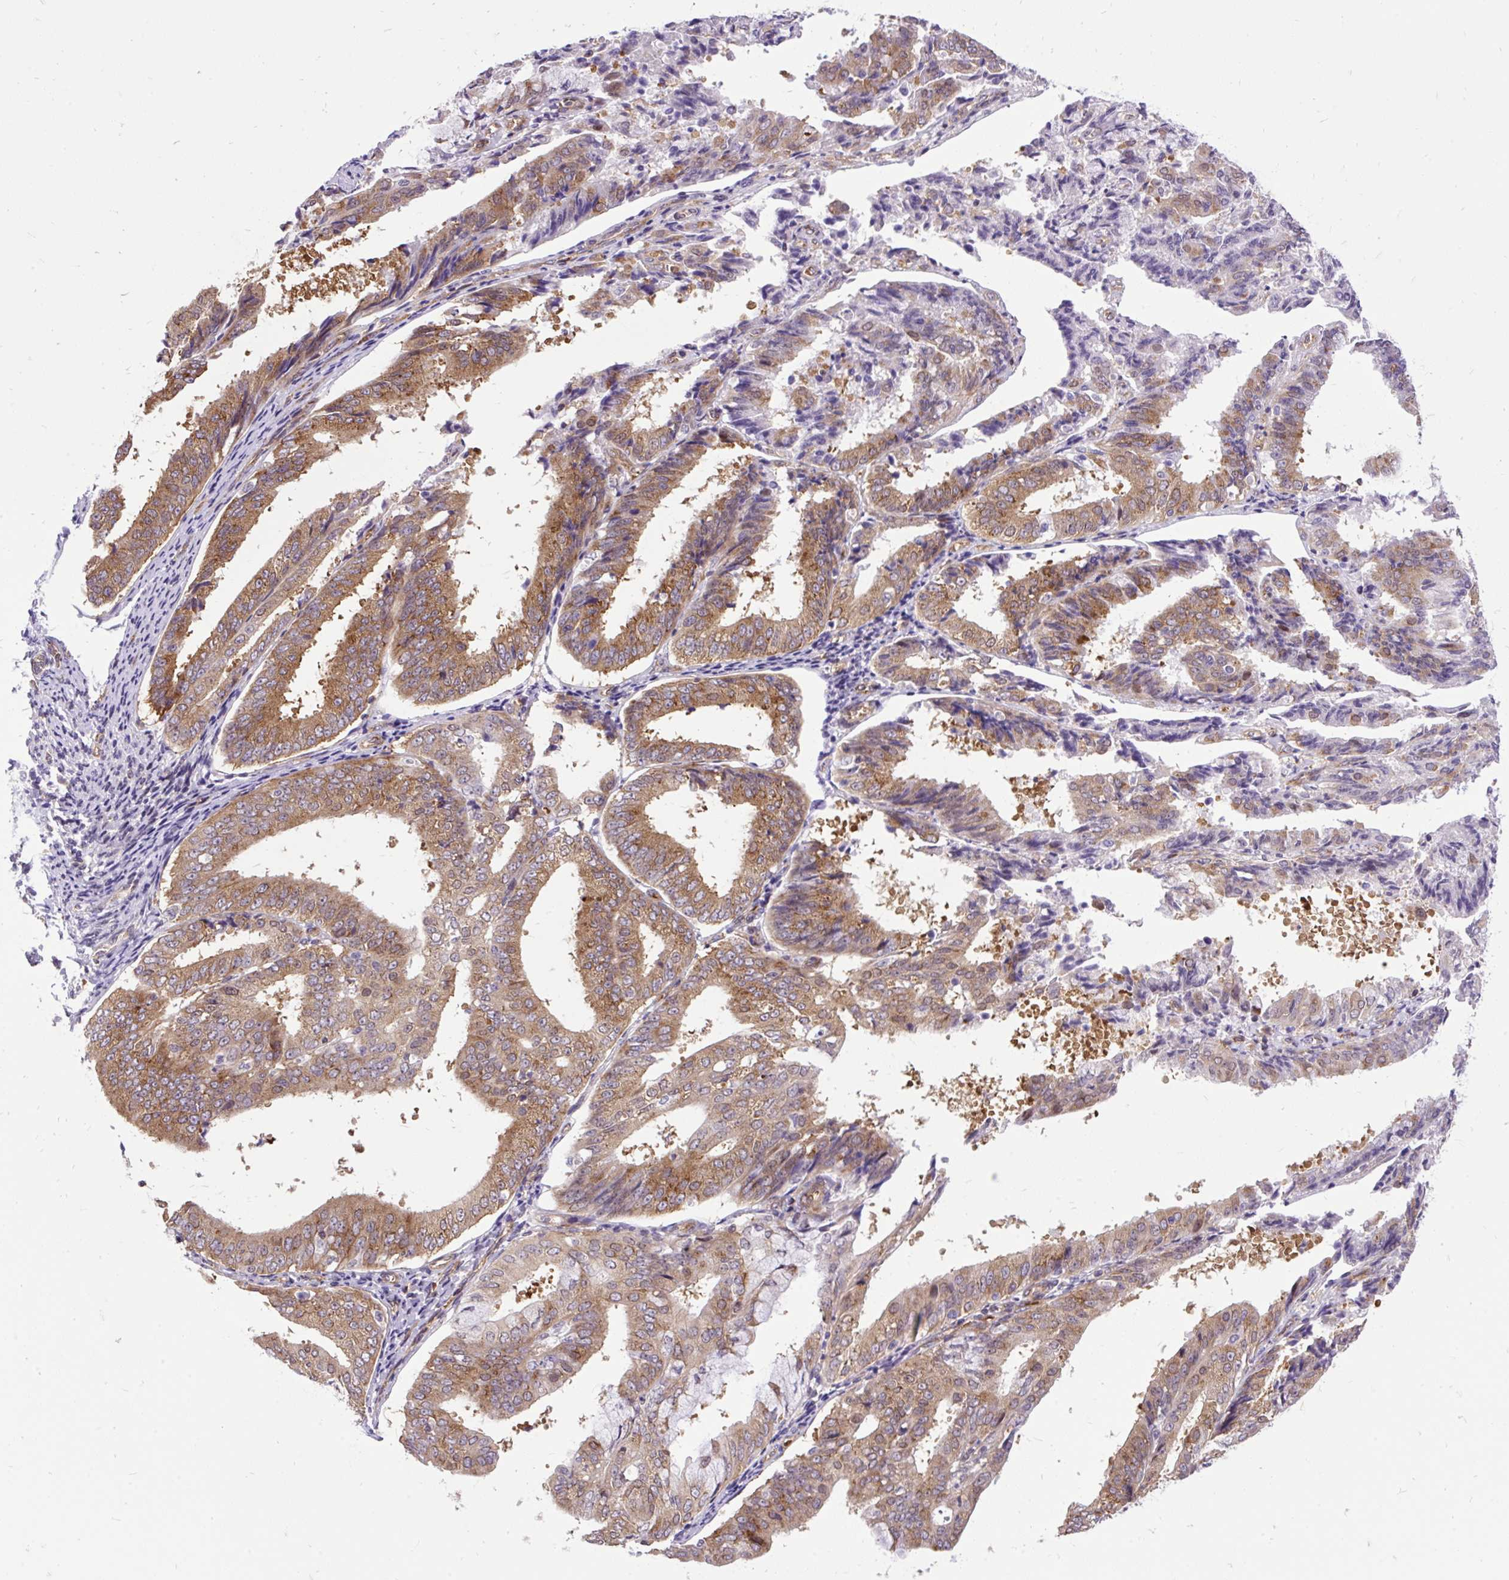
{"staining": {"intensity": "moderate", "quantity": ">75%", "location": "cytoplasmic/membranous,nuclear"}, "tissue": "endometrial cancer", "cell_type": "Tumor cells", "image_type": "cancer", "snomed": [{"axis": "morphology", "description": "Adenocarcinoma, NOS"}, {"axis": "topography", "description": "Endometrium"}], "caption": "DAB immunohistochemical staining of human endometrial cancer shows moderate cytoplasmic/membranous and nuclear protein staining in approximately >75% of tumor cells.", "gene": "TRIM17", "patient": {"sex": "female", "age": 63}}